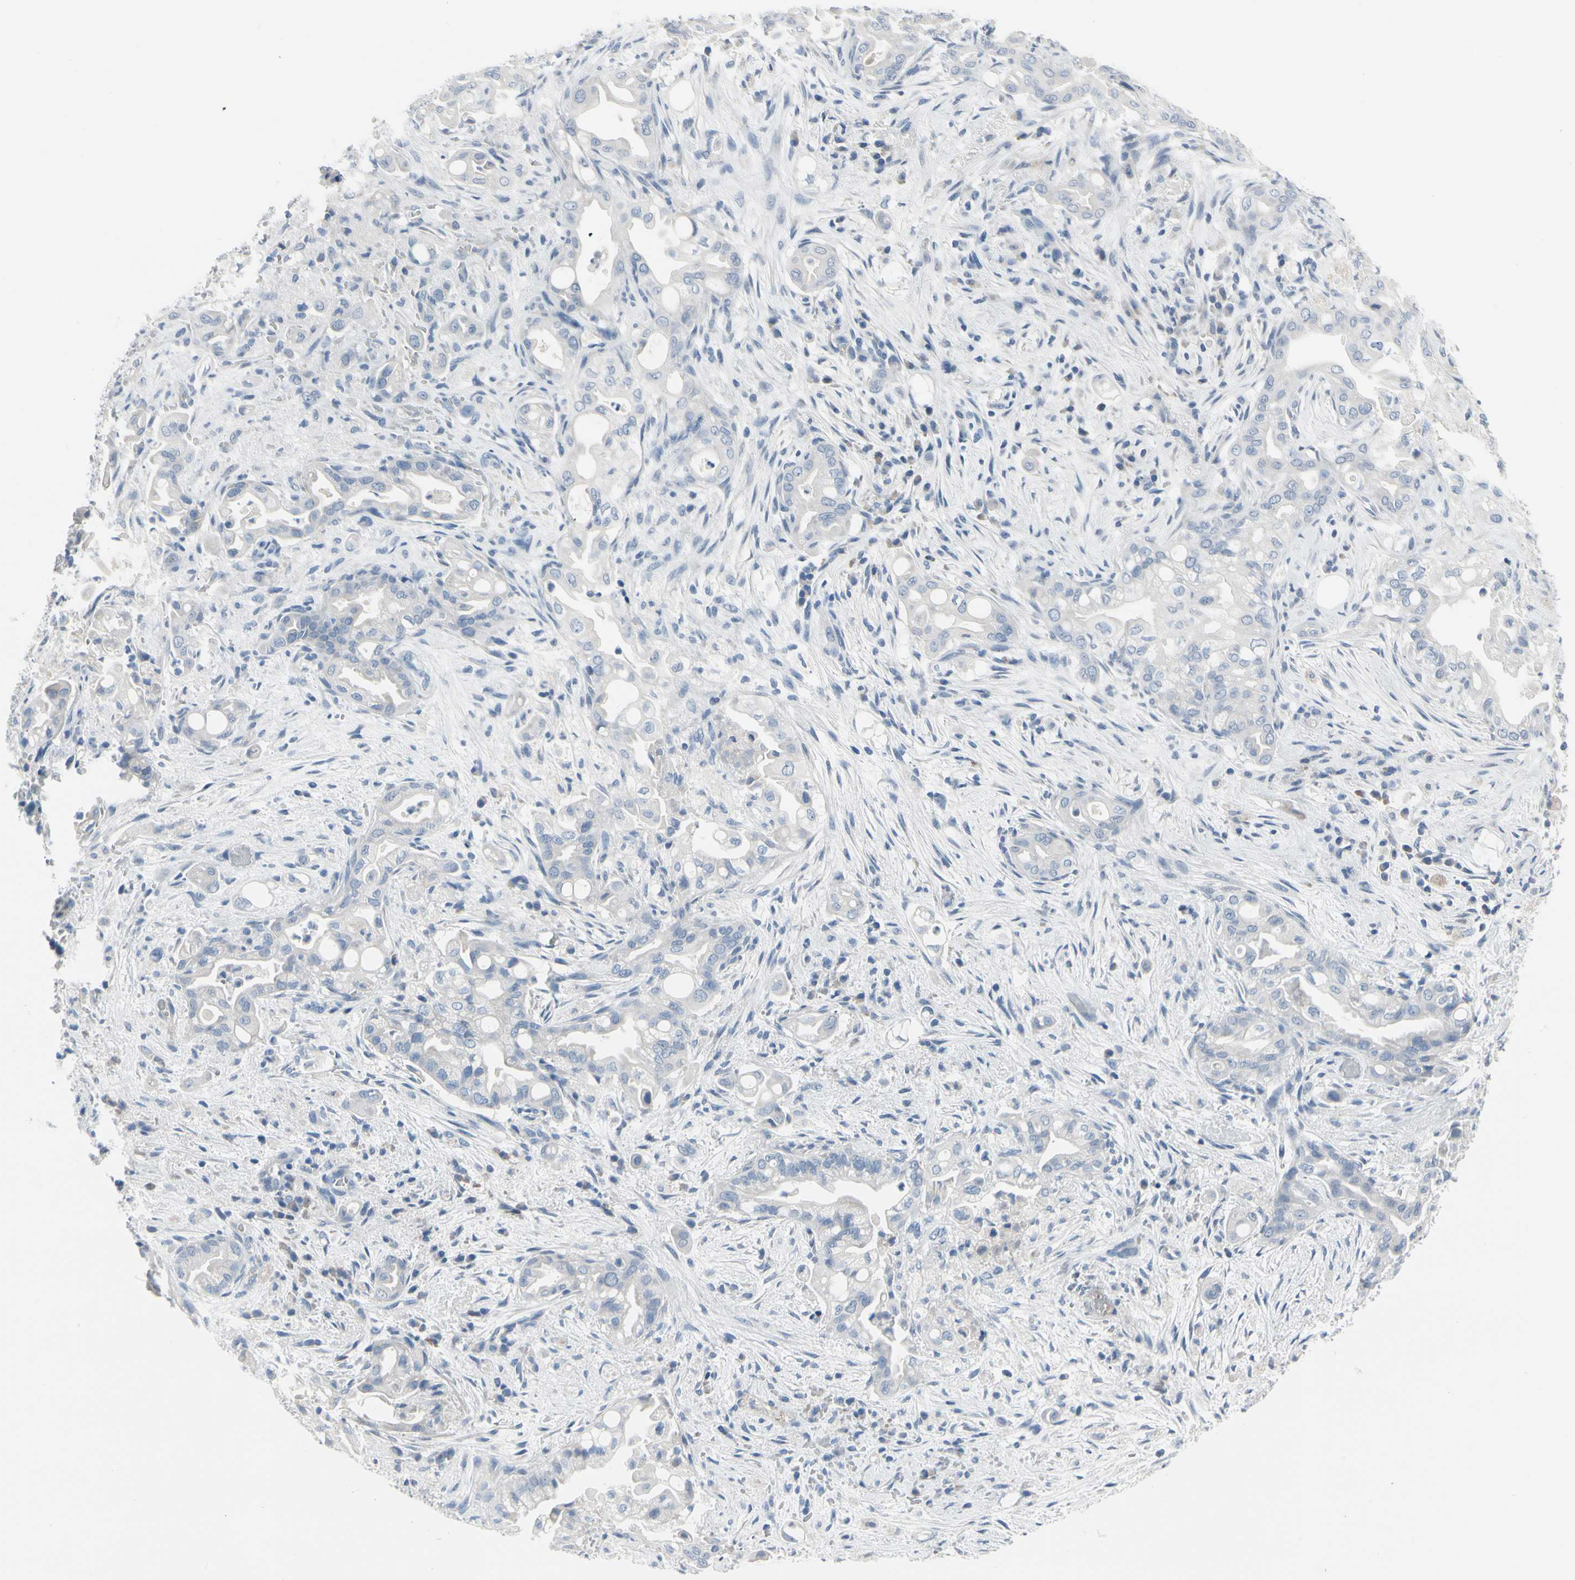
{"staining": {"intensity": "negative", "quantity": "none", "location": "none"}, "tissue": "liver cancer", "cell_type": "Tumor cells", "image_type": "cancer", "snomed": [{"axis": "morphology", "description": "Cholangiocarcinoma"}, {"axis": "topography", "description": "Liver"}], "caption": "A micrograph of human liver cancer (cholangiocarcinoma) is negative for staining in tumor cells.", "gene": "PGR", "patient": {"sex": "female", "age": 68}}